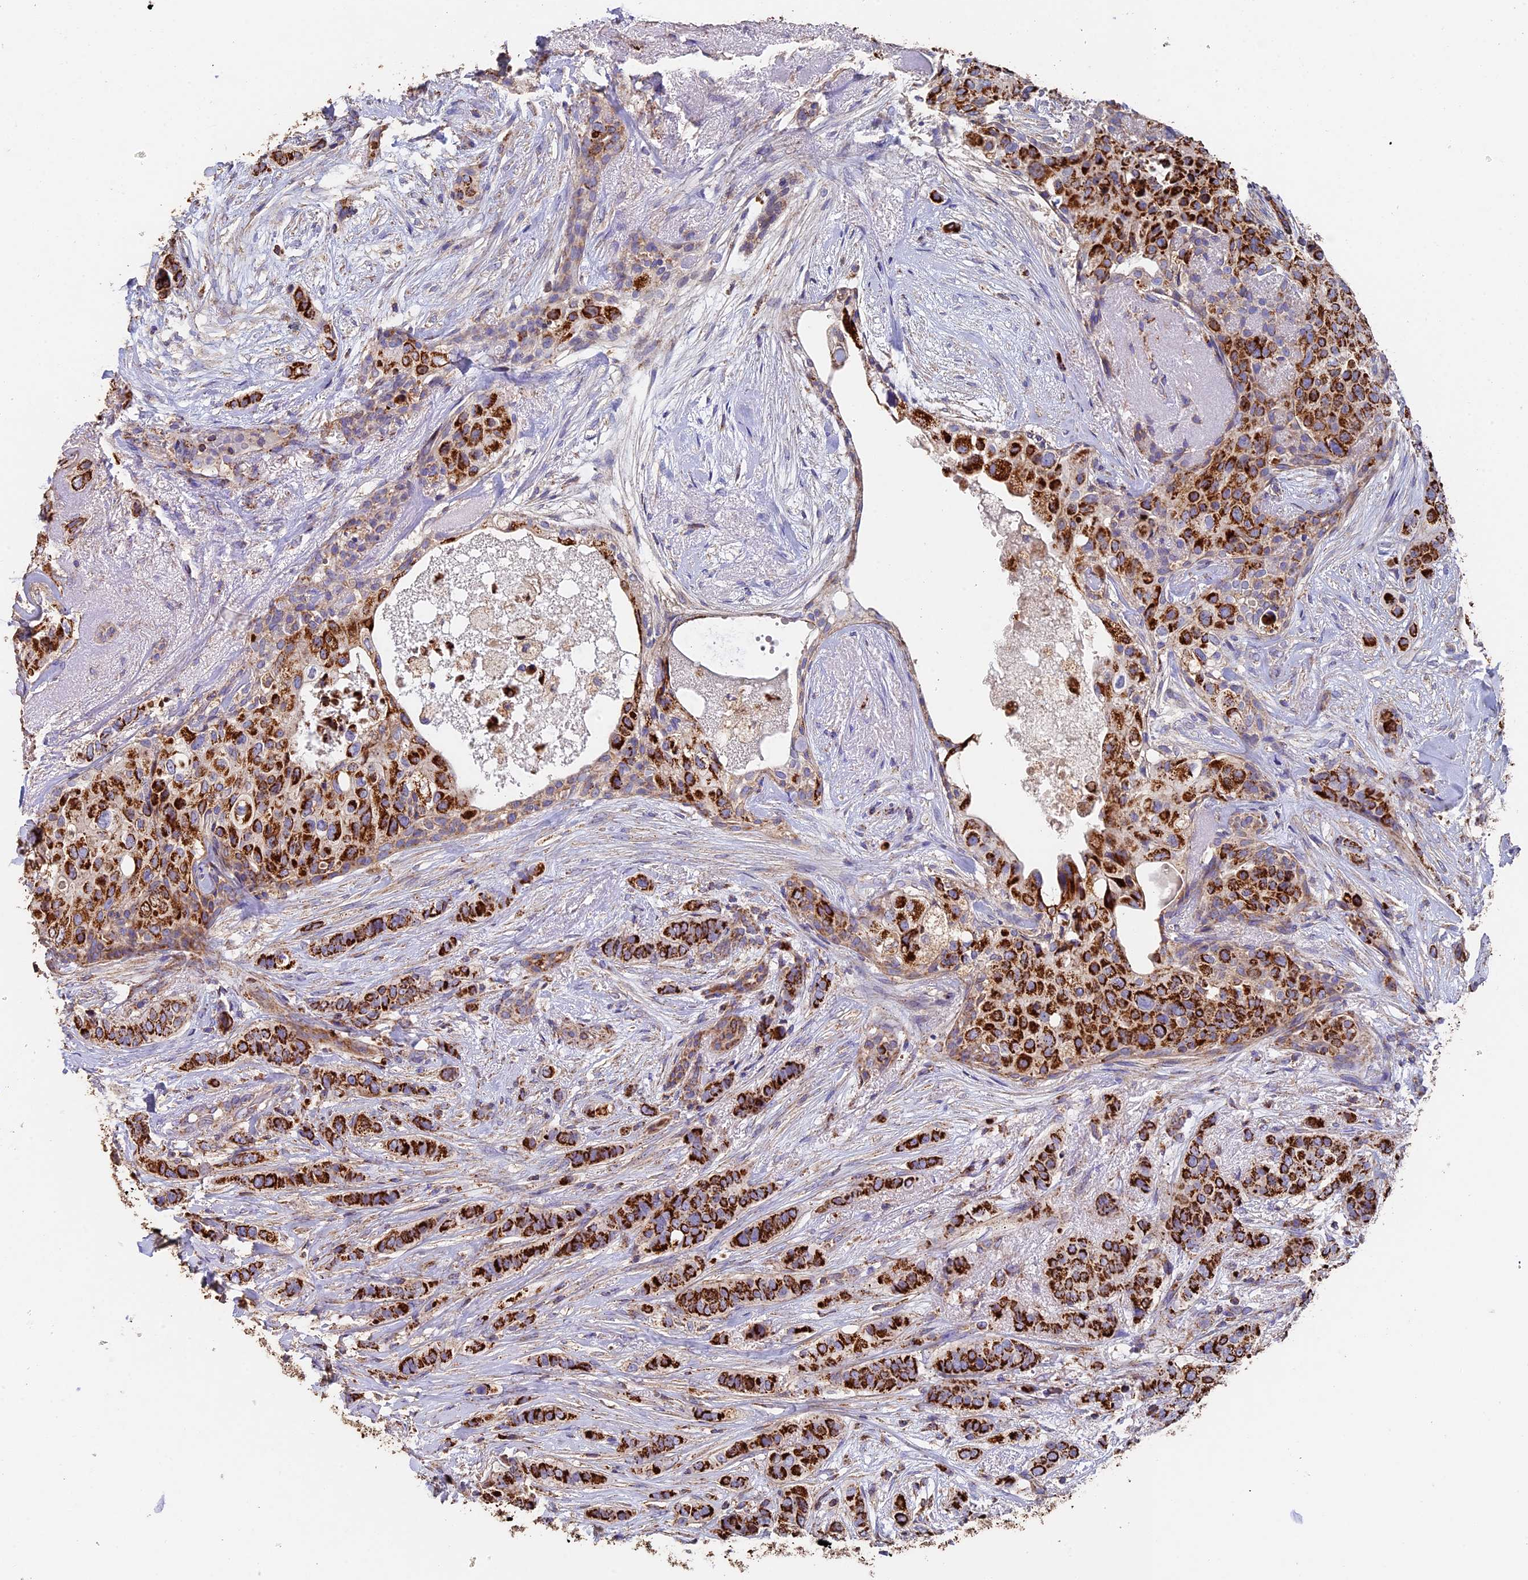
{"staining": {"intensity": "strong", "quantity": ">75%", "location": "cytoplasmic/membranous"}, "tissue": "breast cancer", "cell_type": "Tumor cells", "image_type": "cancer", "snomed": [{"axis": "morphology", "description": "Lobular carcinoma"}, {"axis": "topography", "description": "Breast"}], "caption": "Immunohistochemical staining of breast lobular carcinoma displays high levels of strong cytoplasmic/membranous positivity in approximately >75% of tumor cells.", "gene": "ADAT1", "patient": {"sex": "female", "age": 51}}